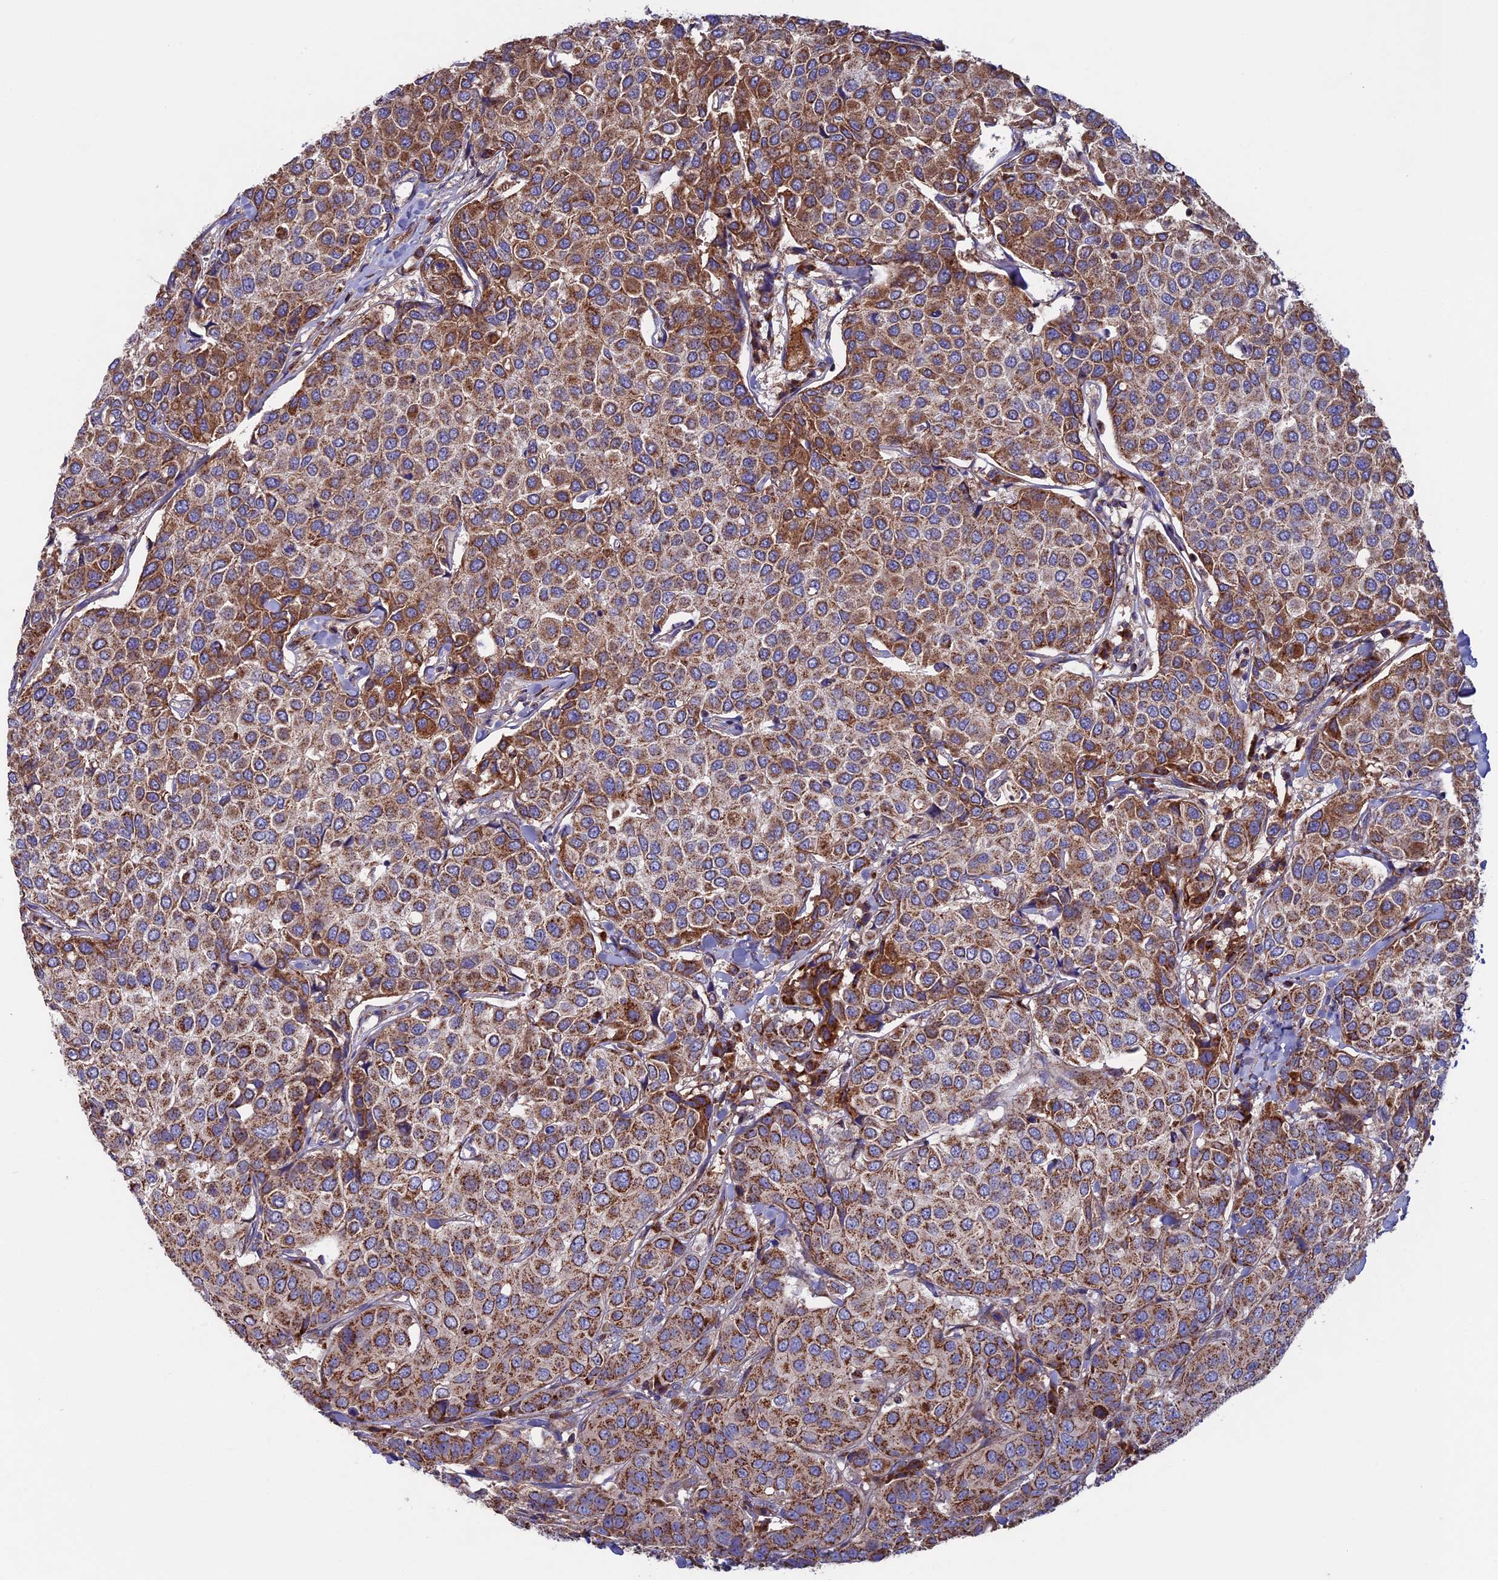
{"staining": {"intensity": "moderate", "quantity": ">75%", "location": "cytoplasmic/membranous"}, "tissue": "breast cancer", "cell_type": "Tumor cells", "image_type": "cancer", "snomed": [{"axis": "morphology", "description": "Duct carcinoma"}, {"axis": "topography", "description": "Breast"}], "caption": "Brown immunohistochemical staining in human breast cancer demonstrates moderate cytoplasmic/membranous positivity in about >75% of tumor cells.", "gene": "SLC15A5", "patient": {"sex": "female", "age": 55}}